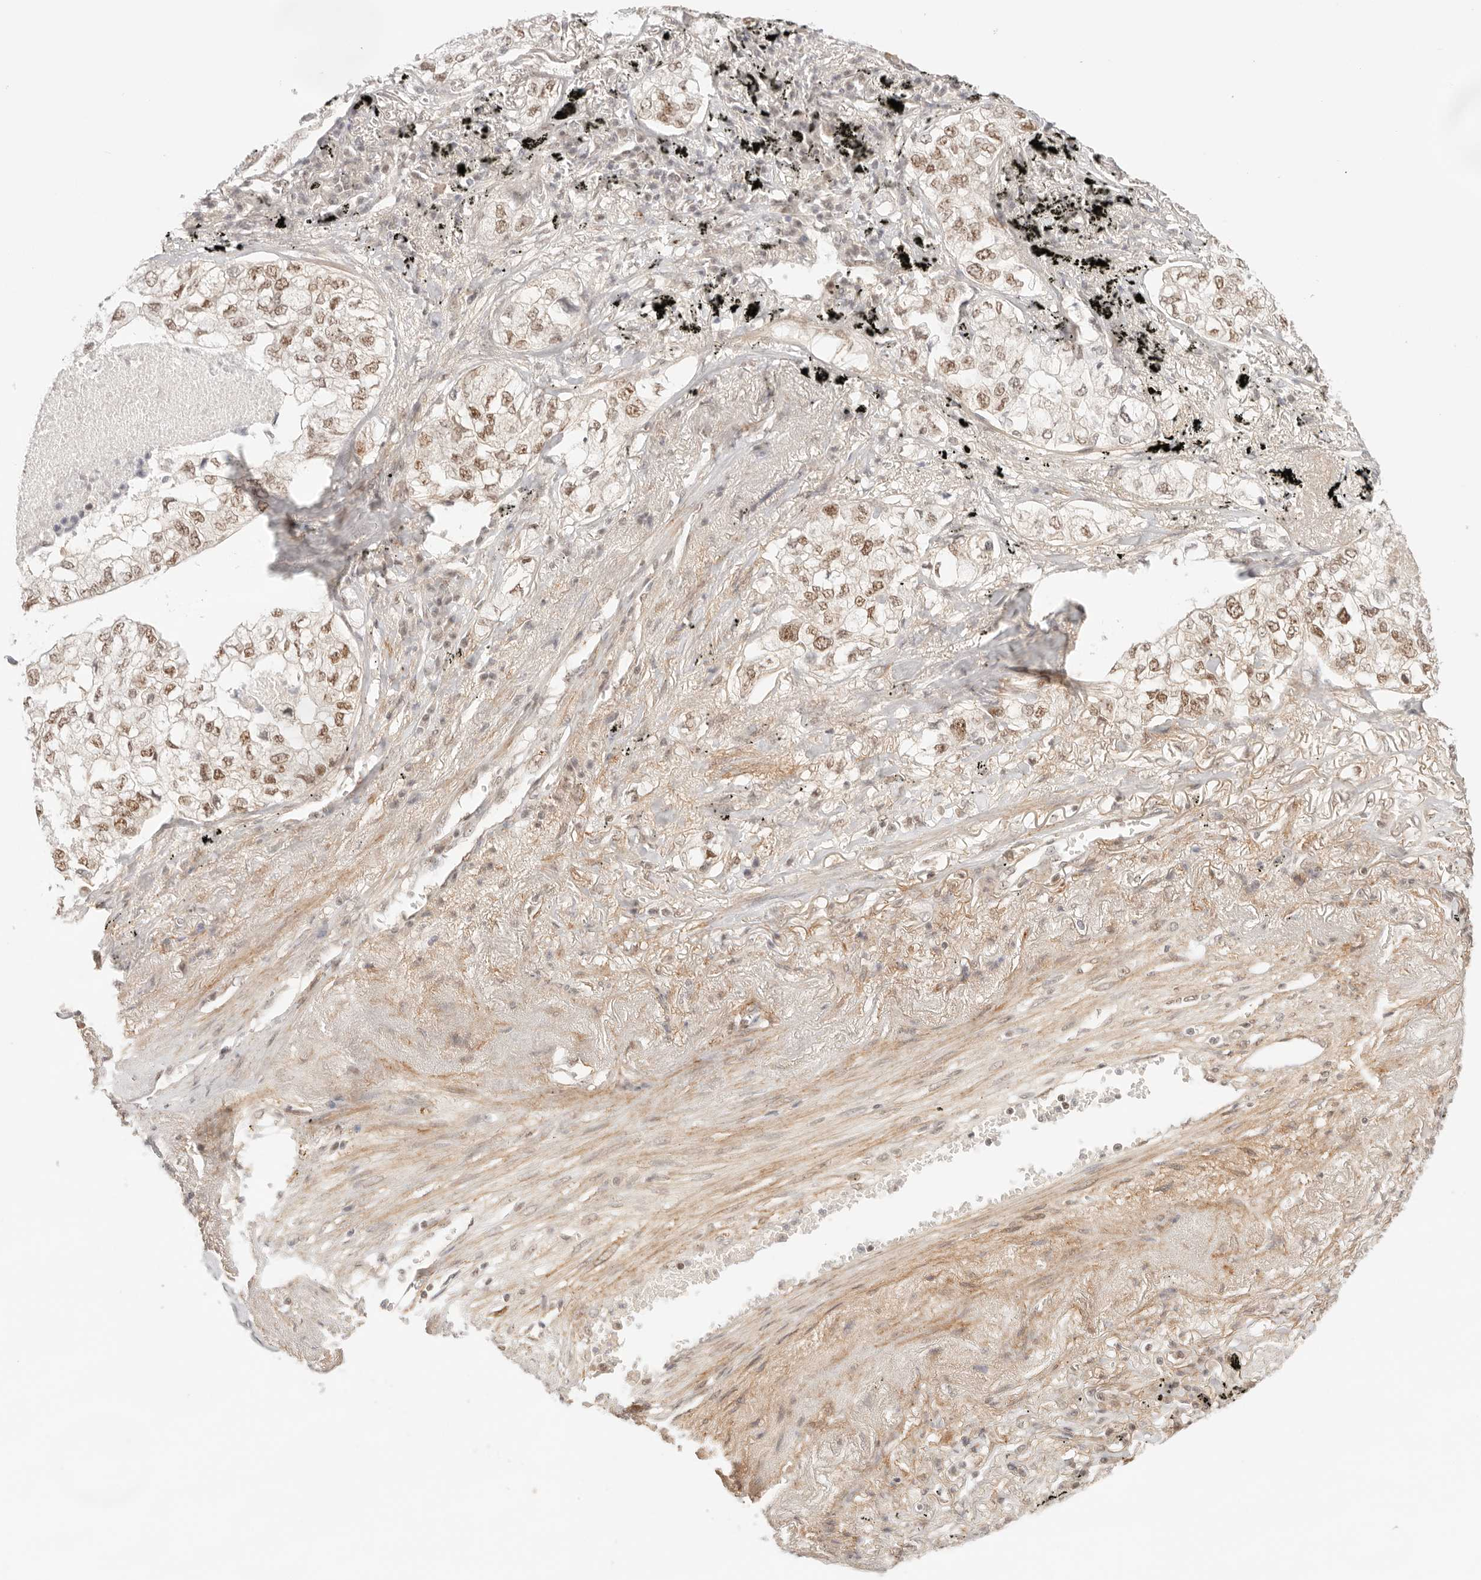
{"staining": {"intensity": "moderate", "quantity": ">75%", "location": "nuclear"}, "tissue": "lung cancer", "cell_type": "Tumor cells", "image_type": "cancer", "snomed": [{"axis": "morphology", "description": "Adenocarcinoma, NOS"}, {"axis": "topography", "description": "Lung"}], "caption": "Human lung cancer (adenocarcinoma) stained for a protein (brown) shows moderate nuclear positive staining in about >75% of tumor cells.", "gene": "GTF2E2", "patient": {"sex": "male", "age": 65}}